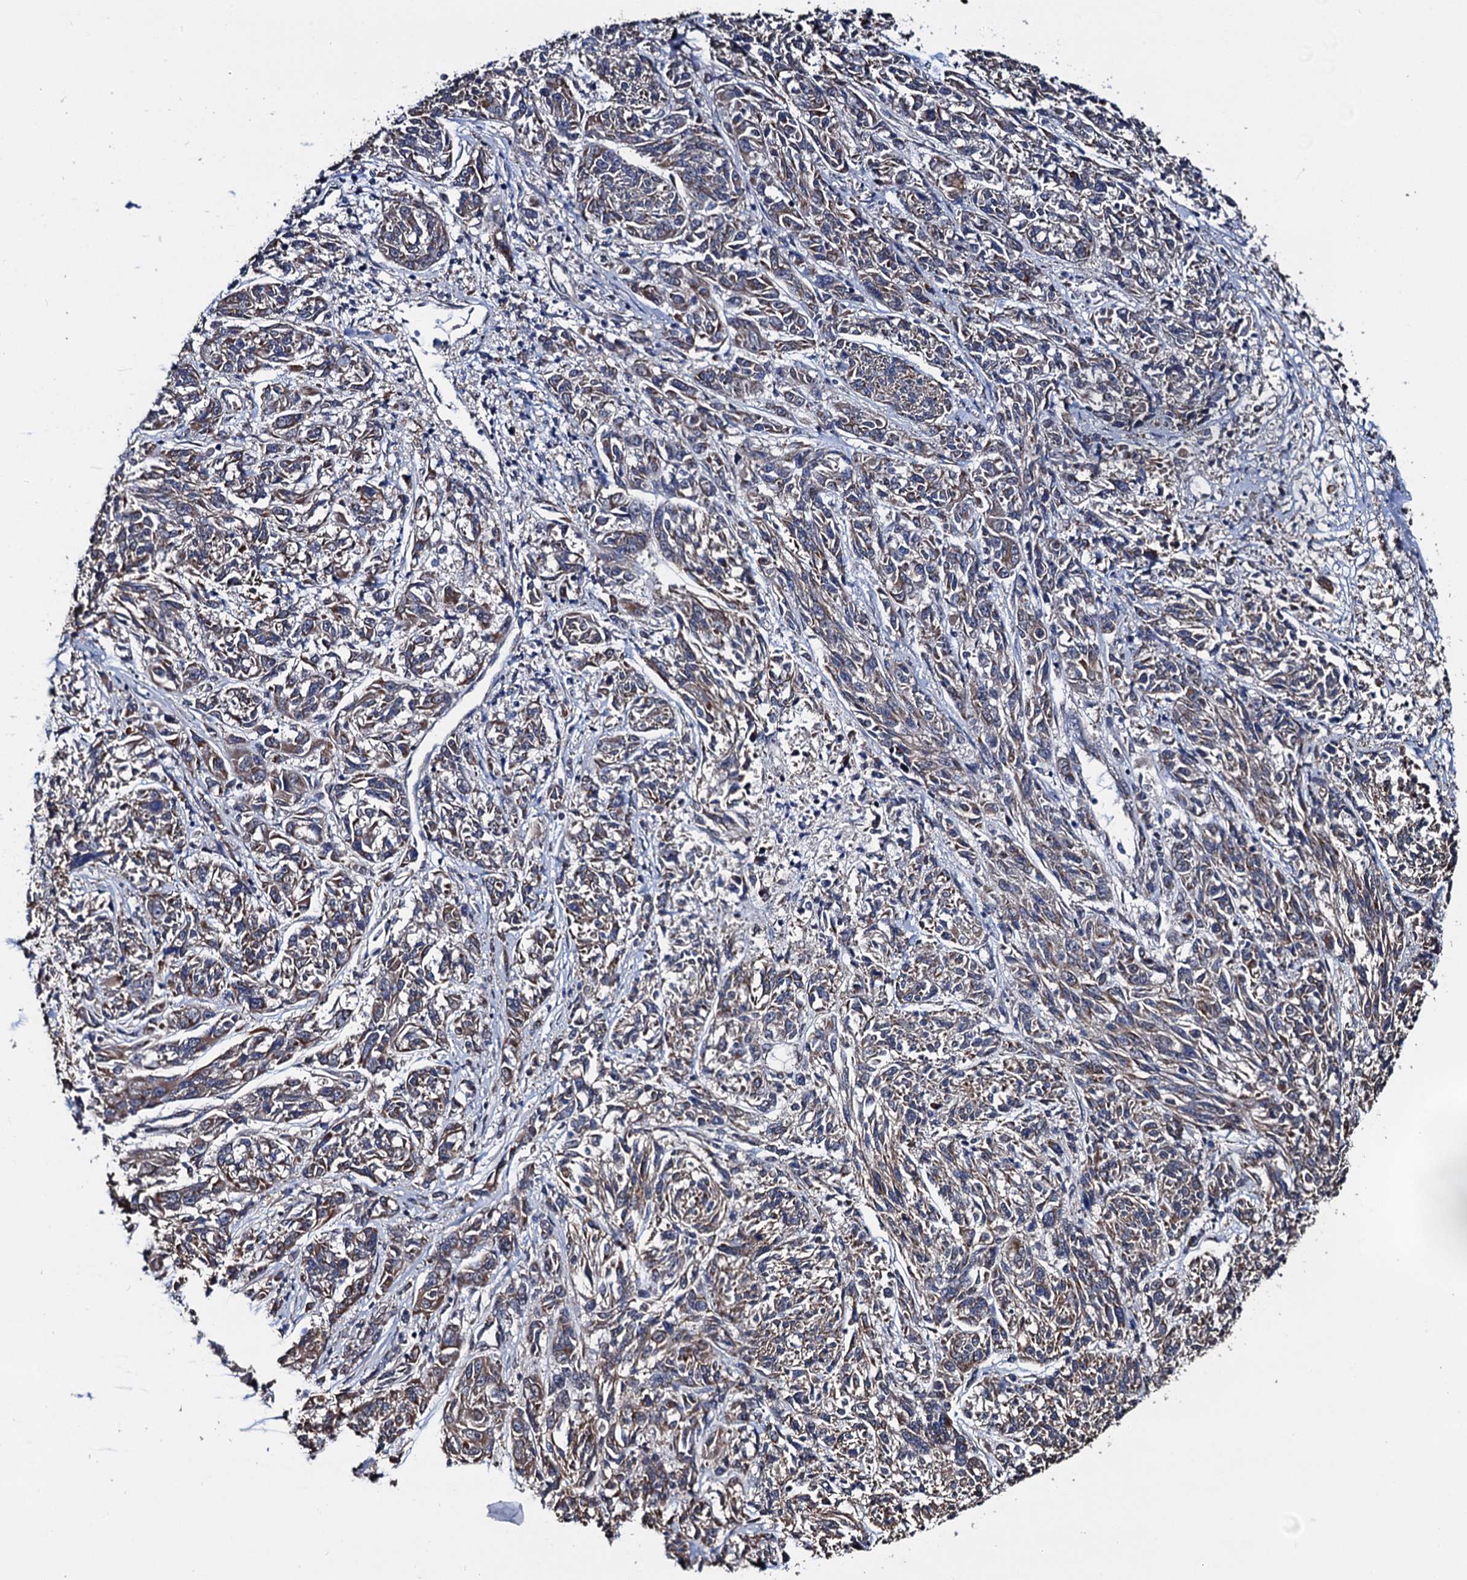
{"staining": {"intensity": "weak", "quantity": "25%-75%", "location": "cytoplasmic/membranous"}, "tissue": "melanoma", "cell_type": "Tumor cells", "image_type": "cancer", "snomed": [{"axis": "morphology", "description": "Malignant melanoma, NOS"}, {"axis": "topography", "description": "Skin"}], "caption": "A high-resolution photomicrograph shows immunohistochemistry staining of melanoma, which reveals weak cytoplasmic/membranous expression in approximately 25%-75% of tumor cells.", "gene": "PTCD3", "patient": {"sex": "male", "age": 53}}